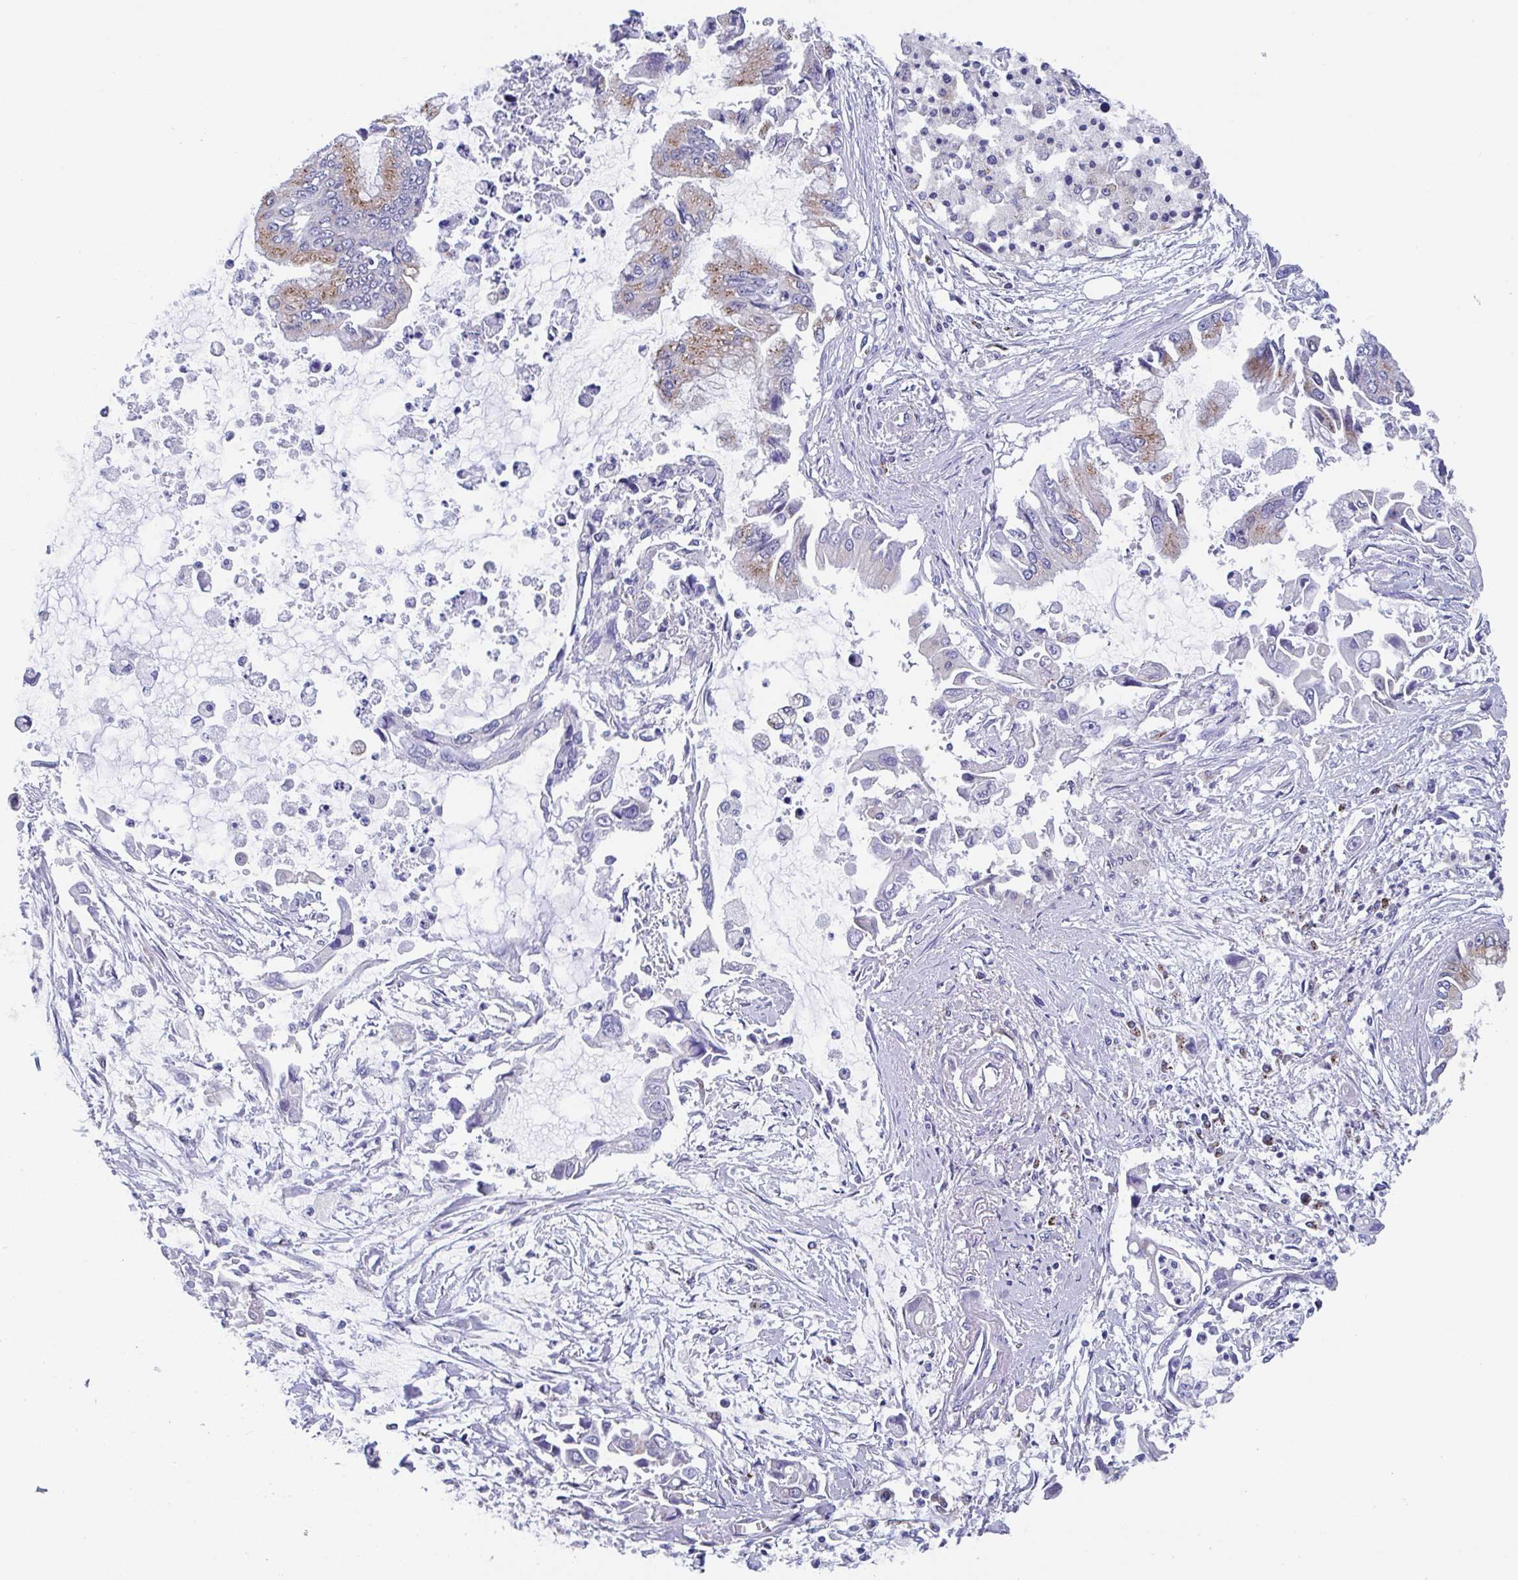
{"staining": {"intensity": "moderate", "quantity": "<25%", "location": "cytoplasmic/membranous"}, "tissue": "pancreatic cancer", "cell_type": "Tumor cells", "image_type": "cancer", "snomed": [{"axis": "morphology", "description": "Adenocarcinoma, NOS"}, {"axis": "topography", "description": "Pancreas"}], "caption": "DAB (3,3'-diaminobenzidine) immunohistochemical staining of pancreatic adenocarcinoma reveals moderate cytoplasmic/membranous protein staining in approximately <25% of tumor cells. Nuclei are stained in blue.", "gene": "PROSER3", "patient": {"sex": "male", "age": 84}}